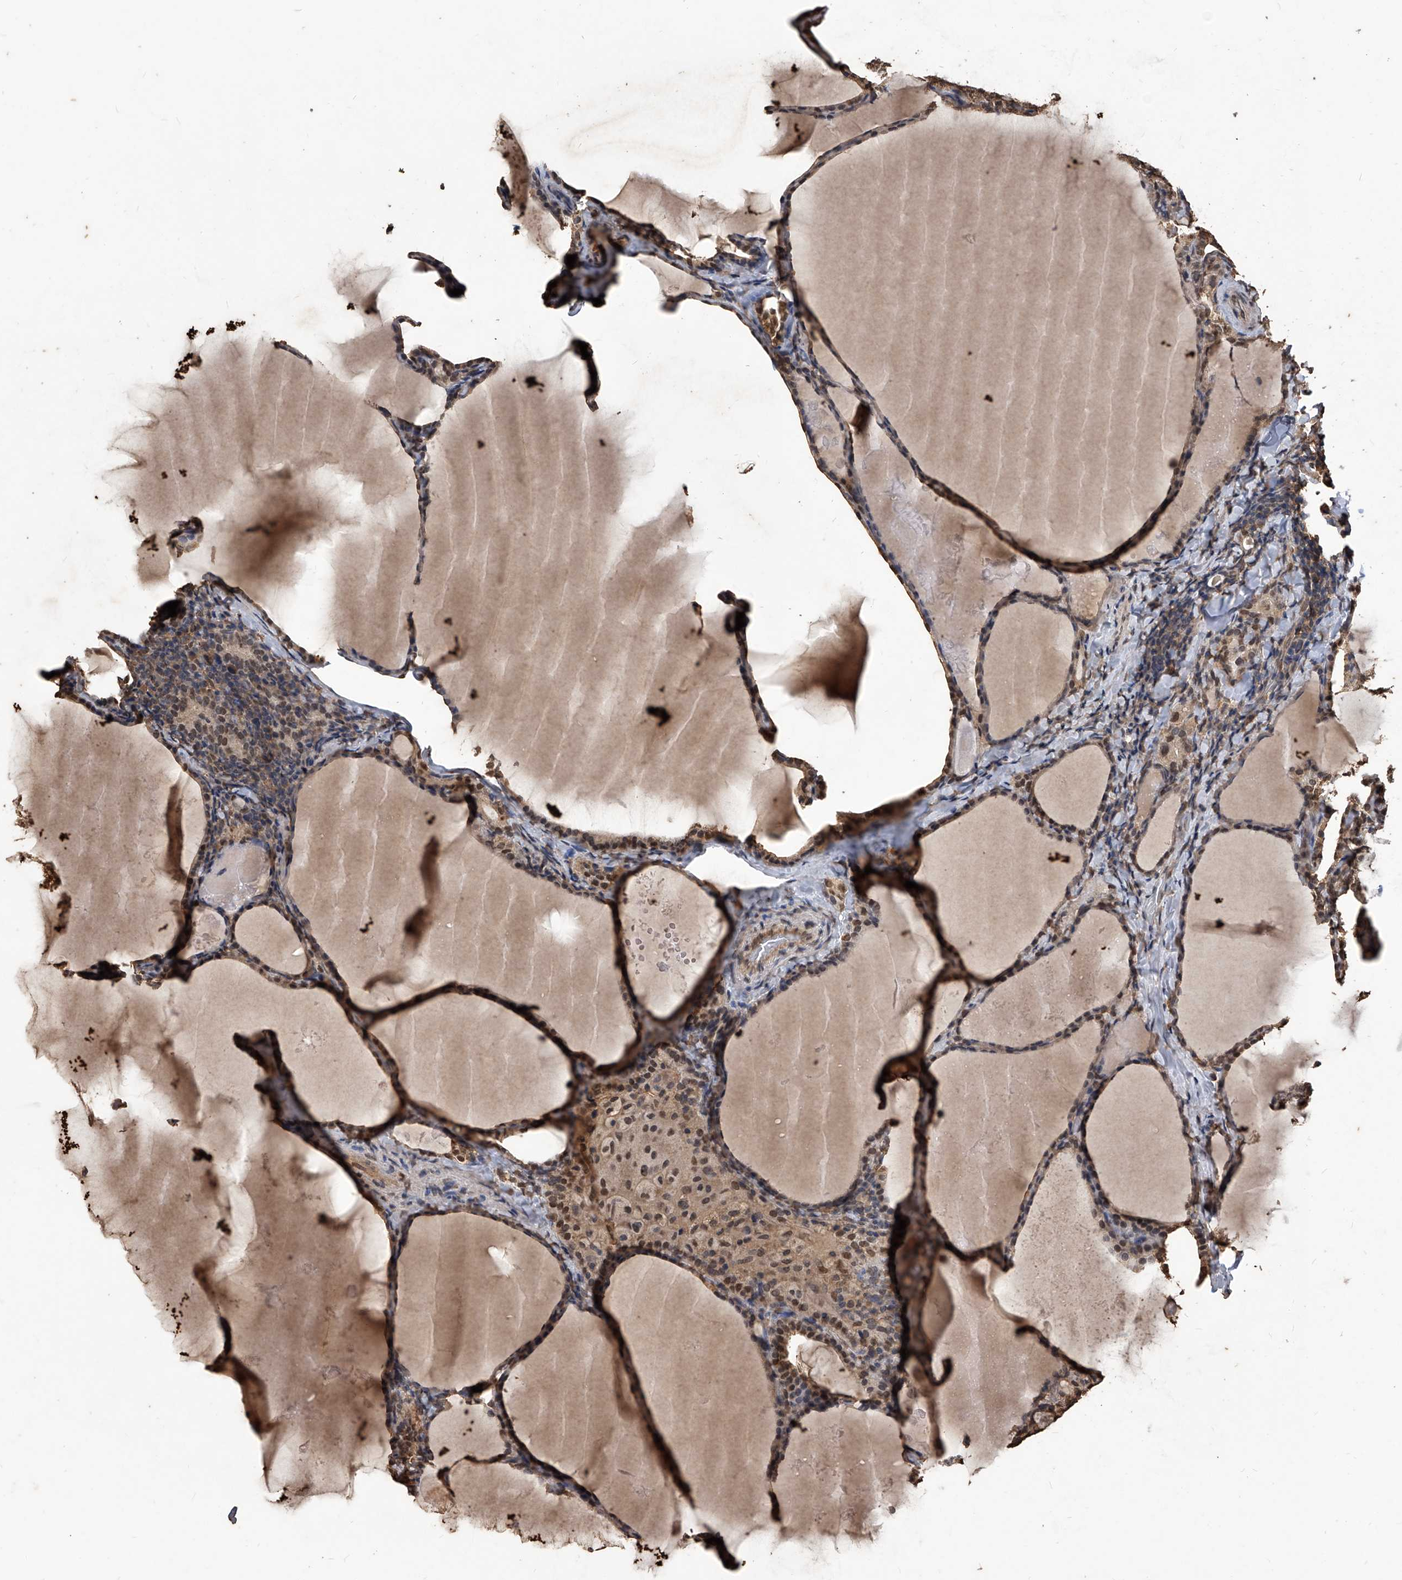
{"staining": {"intensity": "weak", "quantity": "25%-75%", "location": "cytoplasmic/membranous,nuclear"}, "tissue": "thyroid cancer", "cell_type": "Tumor cells", "image_type": "cancer", "snomed": [{"axis": "morphology", "description": "Papillary adenocarcinoma, NOS"}, {"axis": "topography", "description": "Thyroid gland"}], "caption": "This image displays IHC staining of human papillary adenocarcinoma (thyroid), with low weak cytoplasmic/membranous and nuclear staining in approximately 25%-75% of tumor cells.", "gene": "FBXL4", "patient": {"sex": "female", "age": 42}}